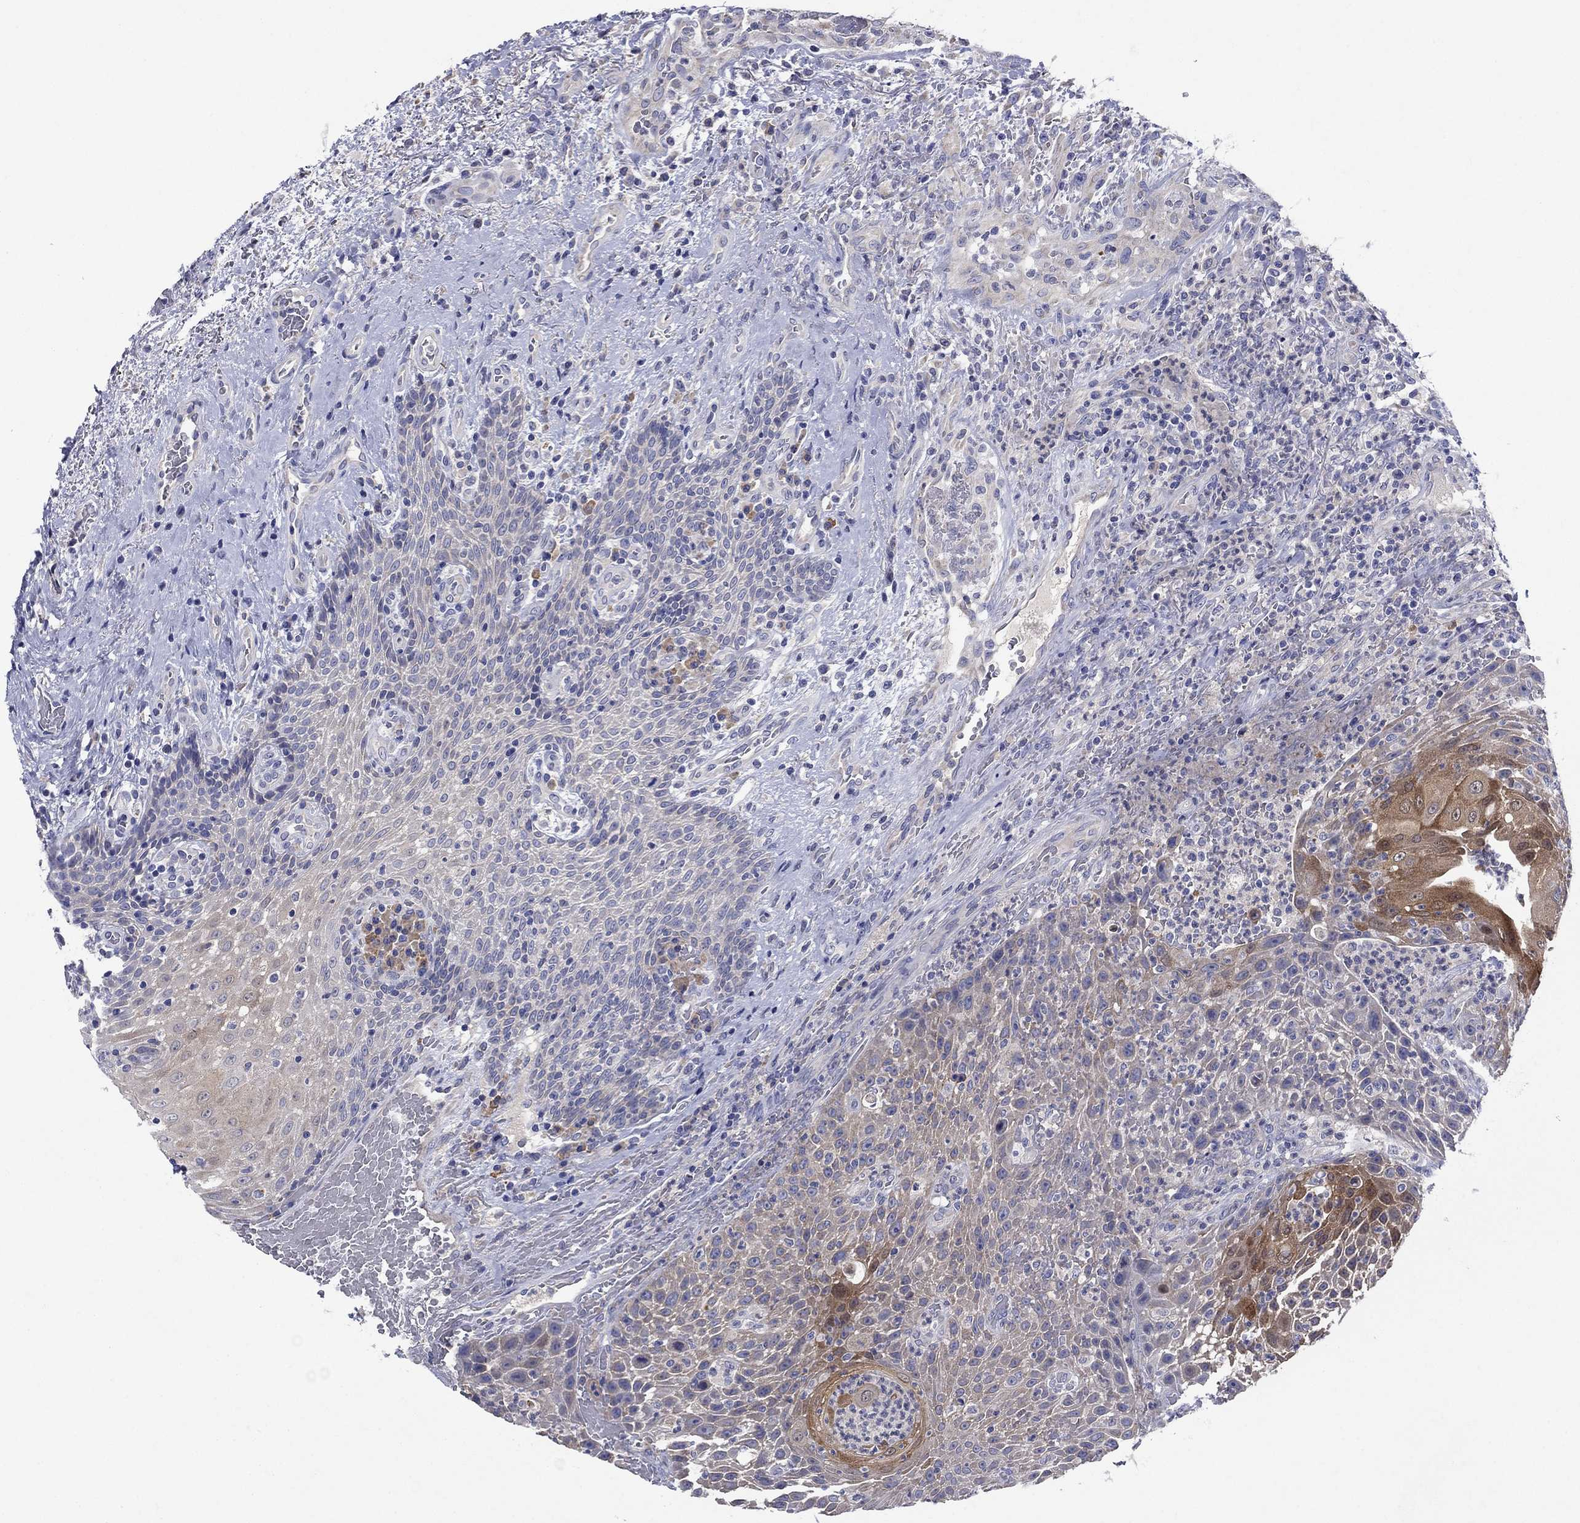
{"staining": {"intensity": "moderate", "quantity": "<25%", "location": "cytoplasmic/membranous"}, "tissue": "head and neck cancer", "cell_type": "Tumor cells", "image_type": "cancer", "snomed": [{"axis": "morphology", "description": "Squamous cell carcinoma, NOS"}, {"axis": "topography", "description": "Head-Neck"}], "caption": "Head and neck cancer (squamous cell carcinoma) tissue exhibits moderate cytoplasmic/membranous positivity in about <25% of tumor cells", "gene": "SULT2B1", "patient": {"sex": "male", "age": 69}}